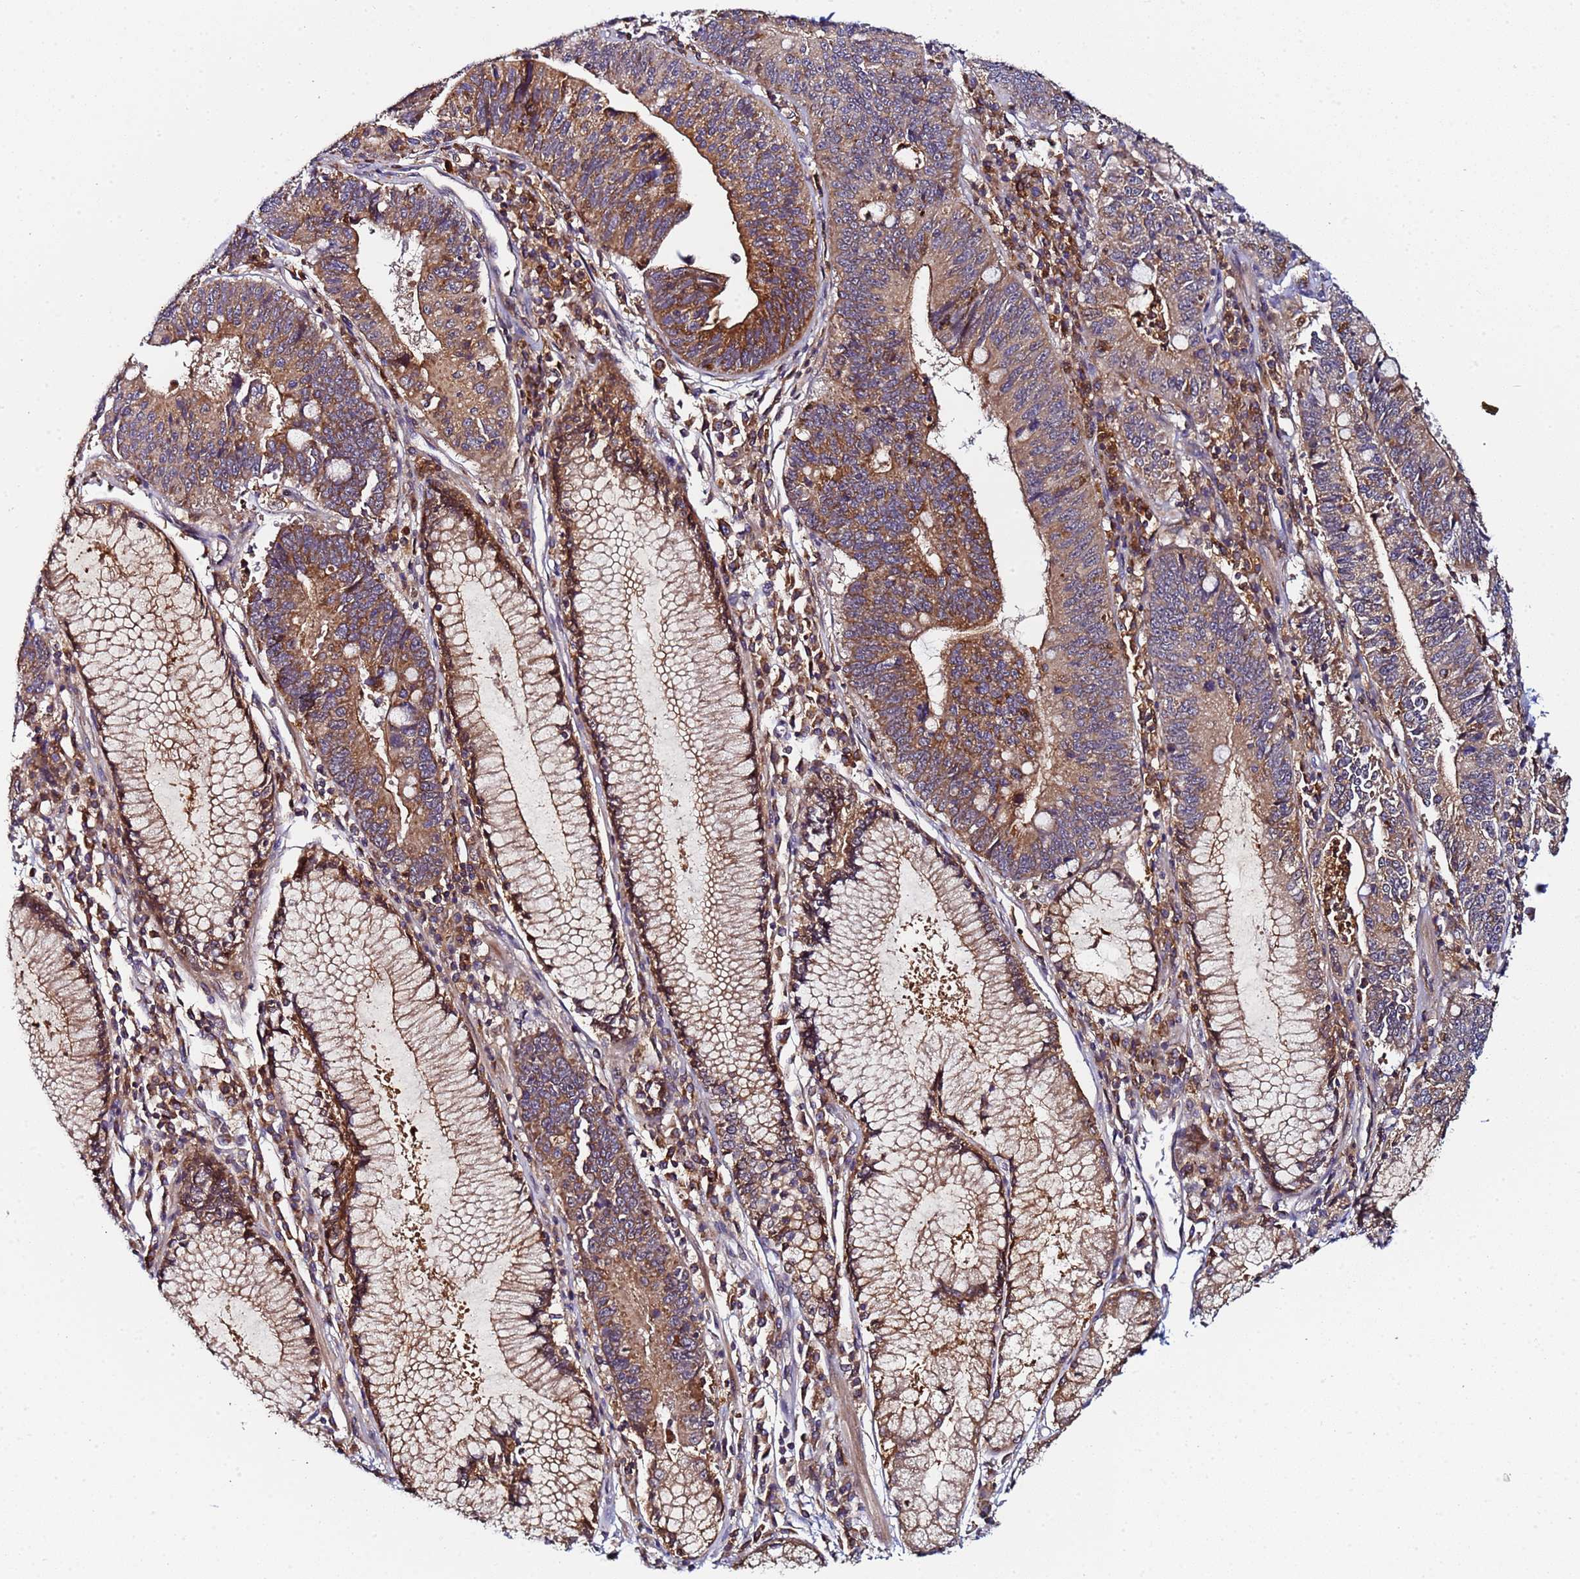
{"staining": {"intensity": "moderate", "quantity": ">75%", "location": "cytoplasmic/membranous"}, "tissue": "stomach cancer", "cell_type": "Tumor cells", "image_type": "cancer", "snomed": [{"axis": "morphology", "description": "Adenocarcinoma, NOS"}, {"axis": "topography", "description": "Stomach"}], "caption": "Tumor cells display moderate cytoplasmic/membranous expression in approximately >75% of cells in stomach cancer (adenocarcinoma).", "gene": "CCDC127", "patient": {"sex": "male", "age": 59}}